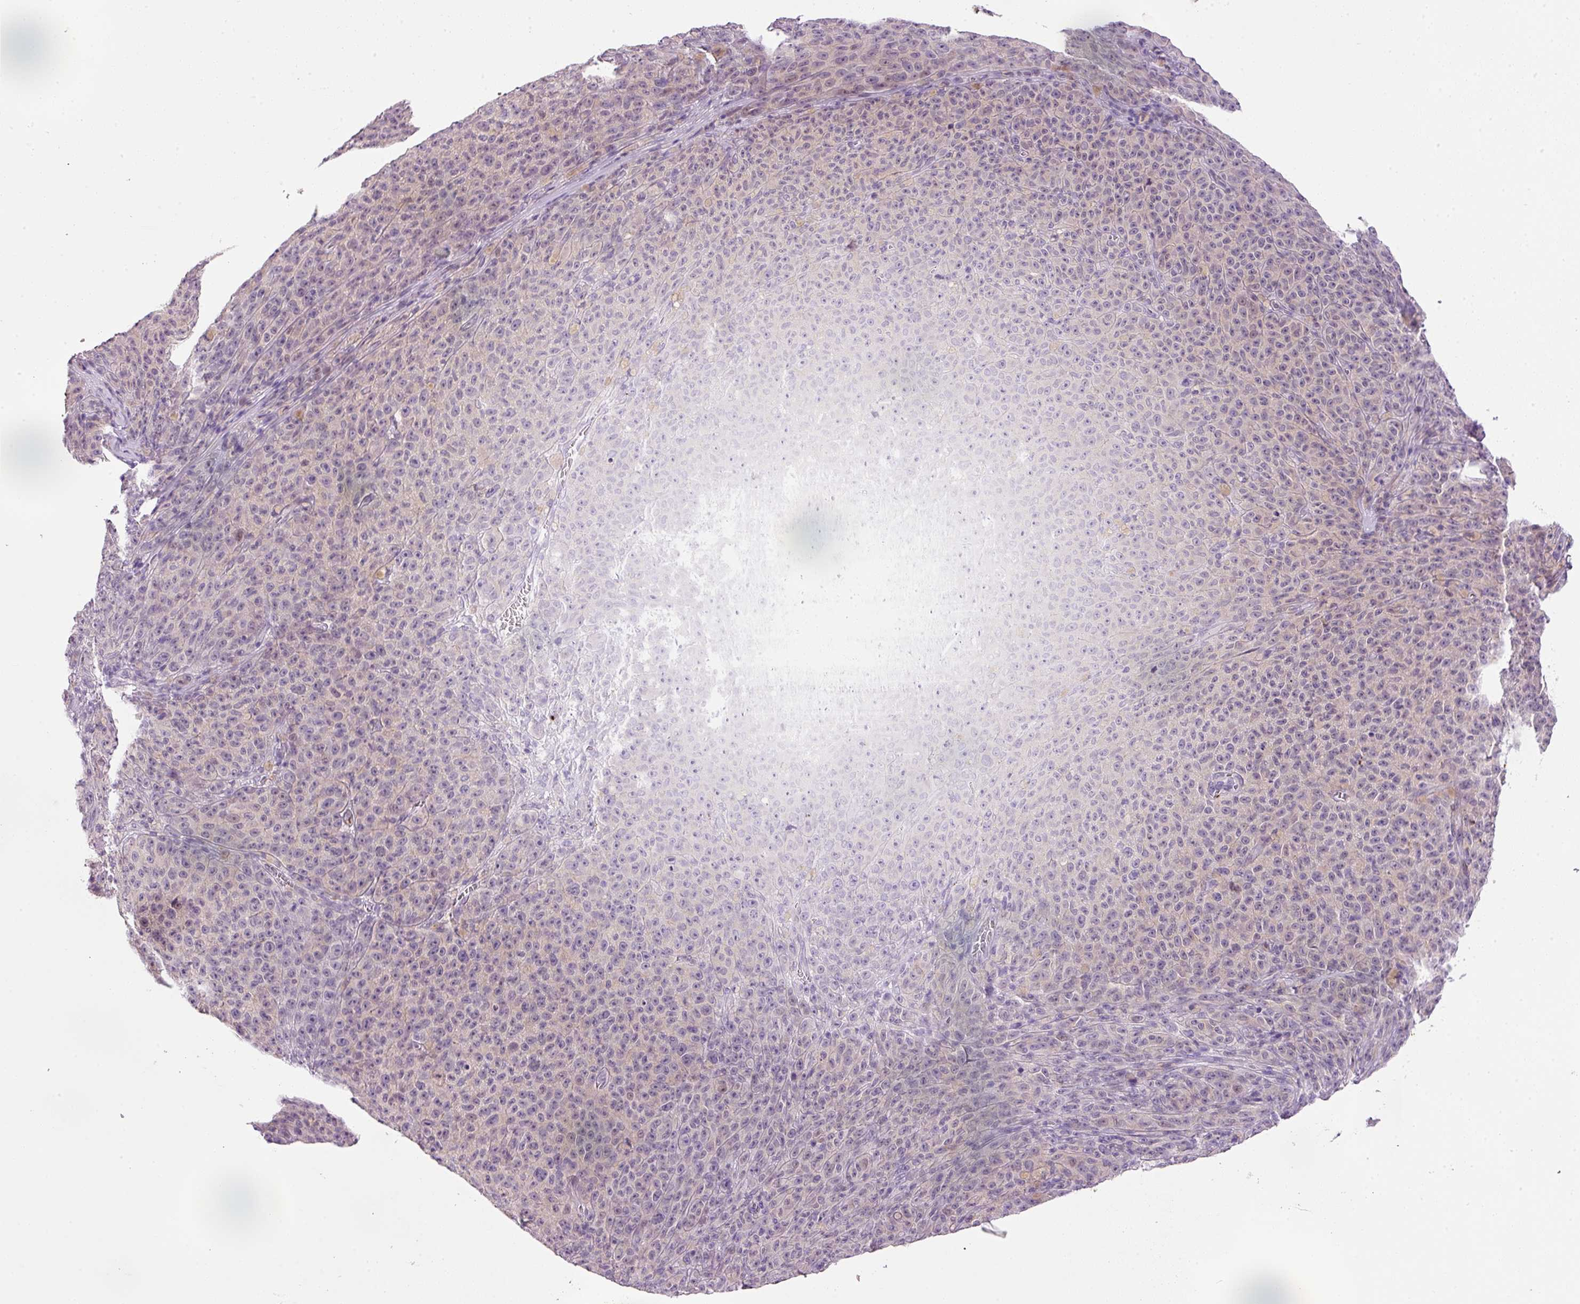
{"staining": {"intensity": "negative", "quantity": "none", "location": "none"}, "tissue": "melanoma", "cell_type": "Tumor cells", "image_type": "cancer", "snomed": [{"axis": "morphology", "description": "Malignant melanoma, NOS"}, {"axis": "topography", "description": "Skin"}], "caption": "Immunohistochemistry (IHC) image of neoplastic tissue: human malignant melanoma stained with DAB demonstrates no significant protein expression in tumor cells. (Stains: DAB IHC with hematoxylin counter stain, Microscopy: brightfield microscopy at high magnification).", "gene": "SRC", "patient": {"sex": "female", "age": 82}}